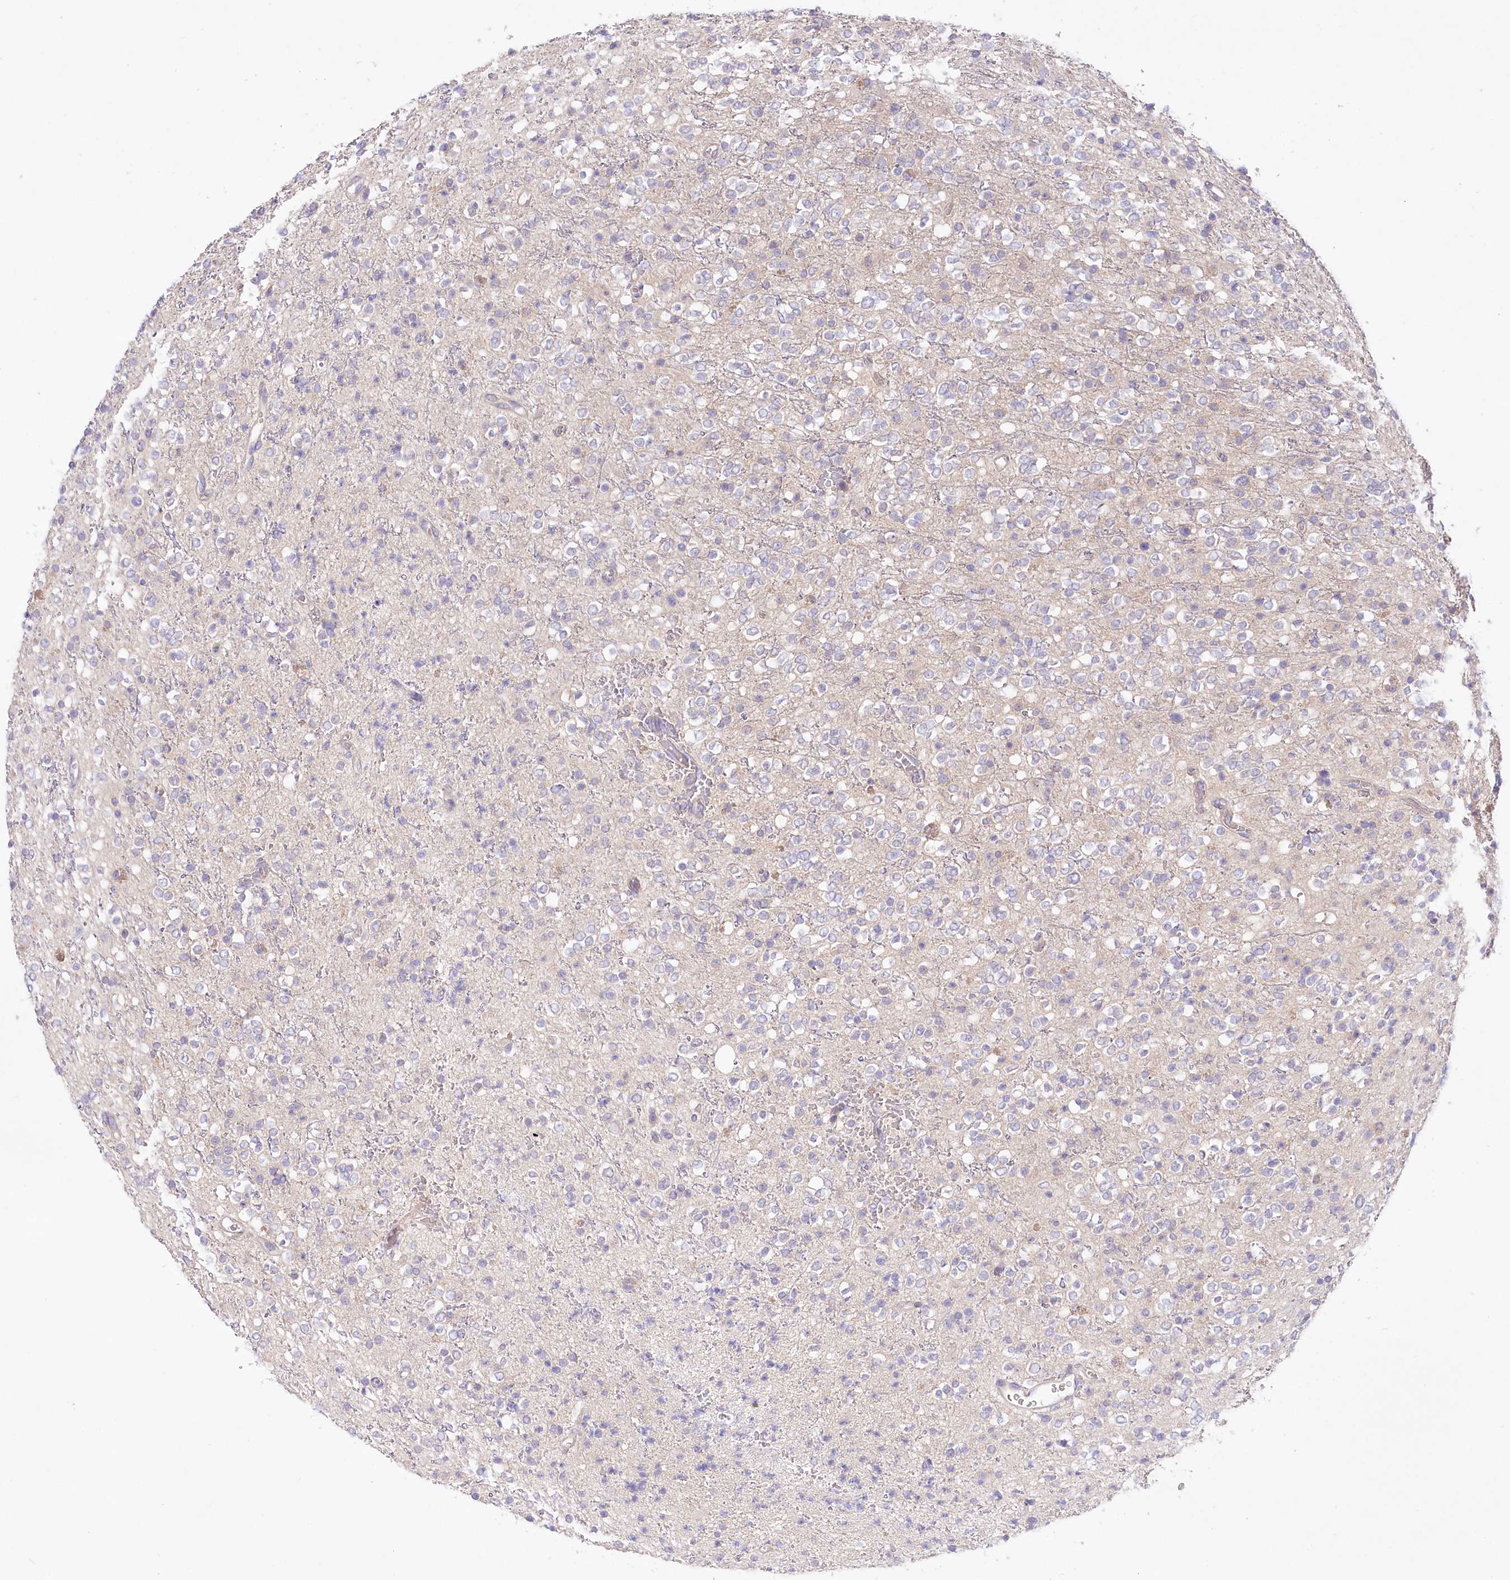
{"staining": {"intensity": "negative", "quantity": "none", "location": "none"}, "tissue": "glioma", "cell_type": "Tumor cells", "image_type": "cancer", "snomed": [{"axis": "morphology", "description": "Glioma, malignant, High grade"}, {"axis": "topography", "description": "Brain"}], "caption": "A micrograph of human glioma is negative for staining in tumor cells.", "gene": "UMPS", "patient": {"sex": "male", "age": 34}}